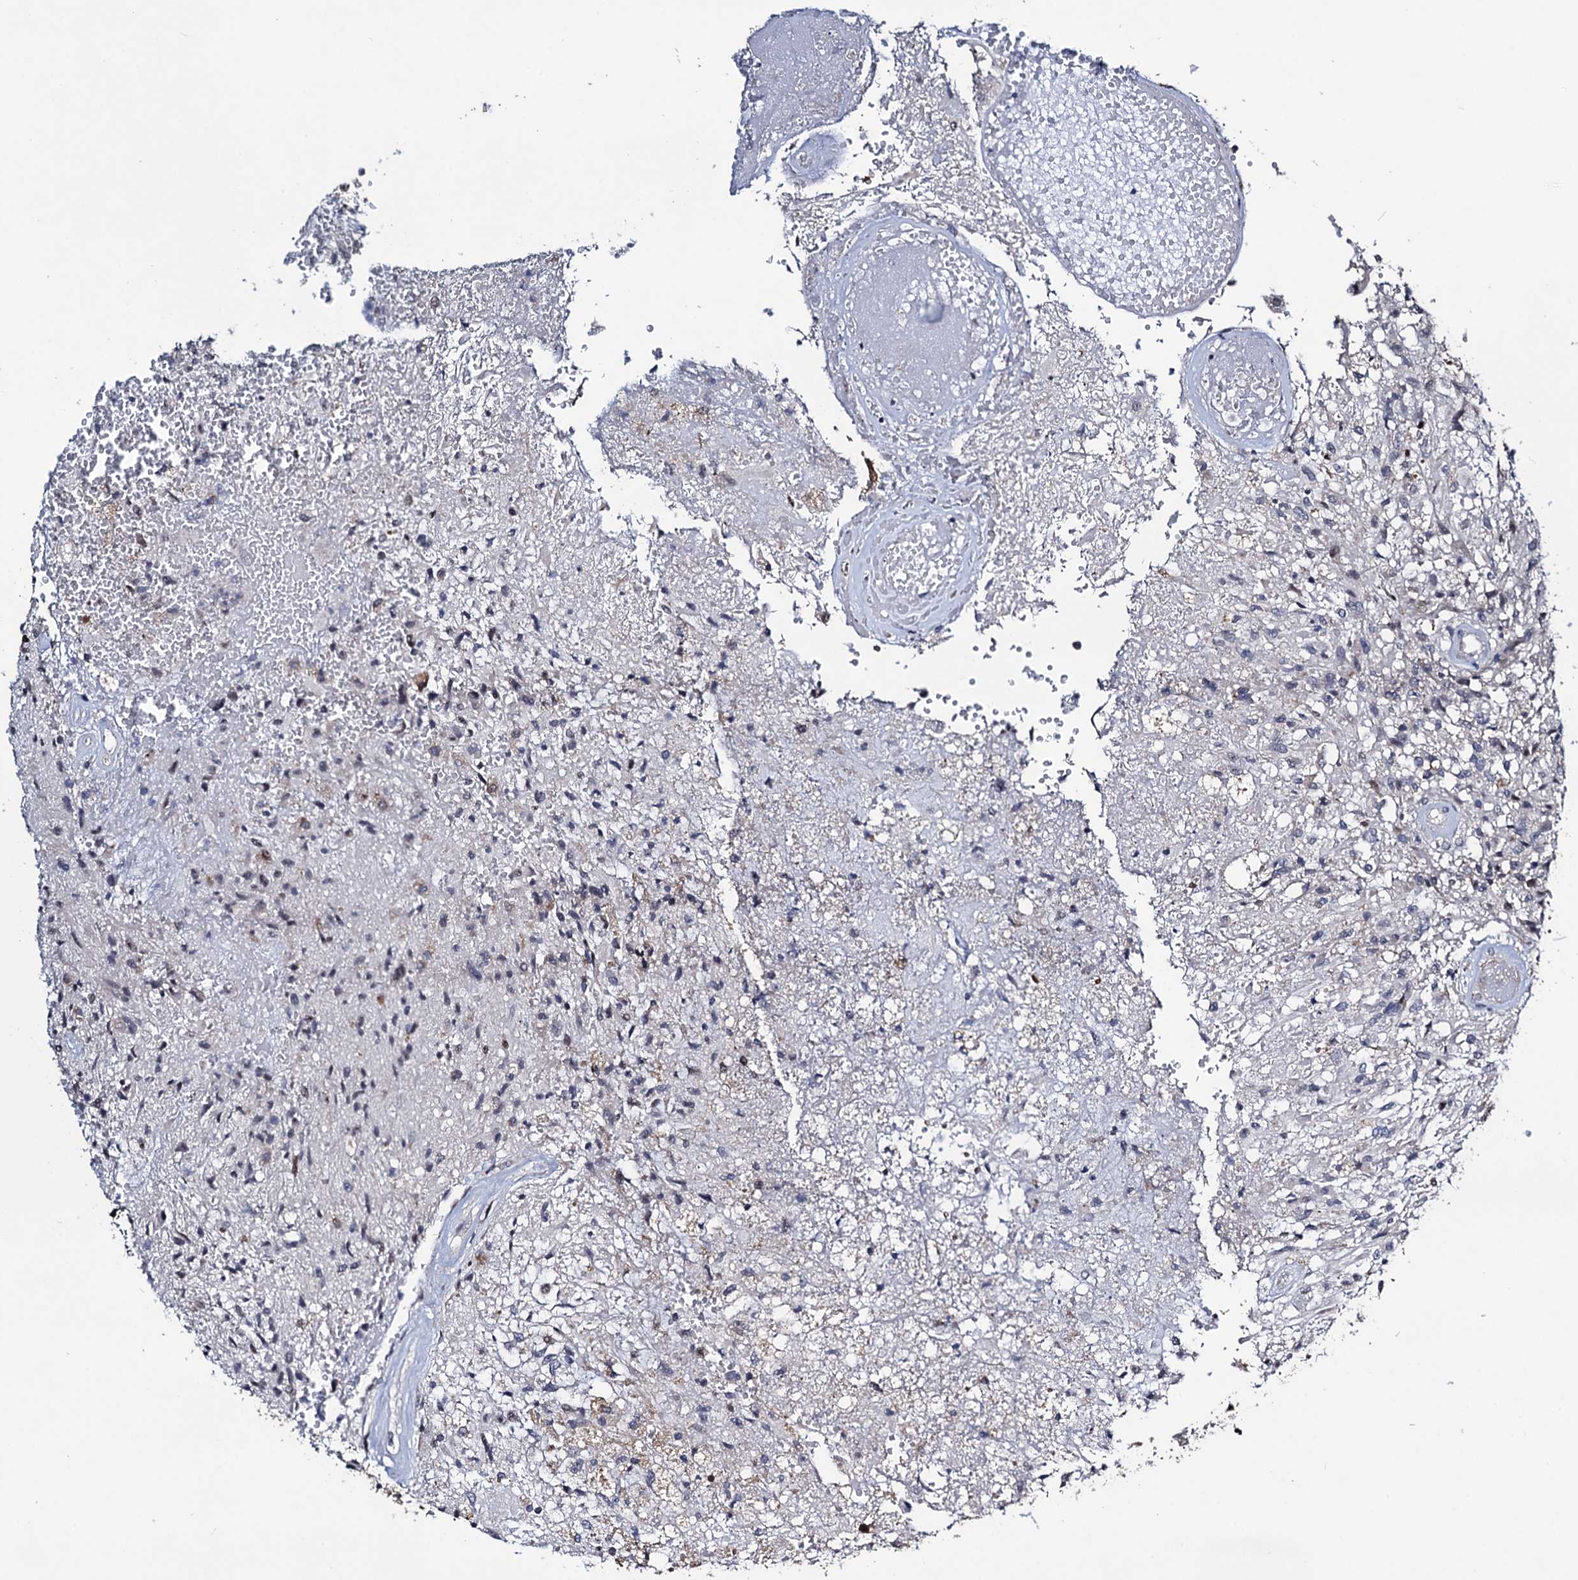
{"staining": {"intensity": "negative", "quantity": "none", "location": "none"}, "tissue": "glioma", "cell_type": "Tumor cells", "image_type": "cancer", "snomed": [{"axis": "morphology", "description": "Glioma, malignant, High grade"}, {"axis": "topography", "description": "Brain"}], "caption": "High magnification brightfield microscopy of malignant glioma (high-grade) stained with DAB (3,3'-diaminobenzidine) (brown) and counterstained with hematoxylin (blue): tumor cells show no significant expression. (DAB (3,3'-diaminobenzidine) immunohistochemistry (IHC) visualized using brightfield microscopy, high magnification).", "gene": "FAM222A", "patient": {"sex": "male", "age": 56}}